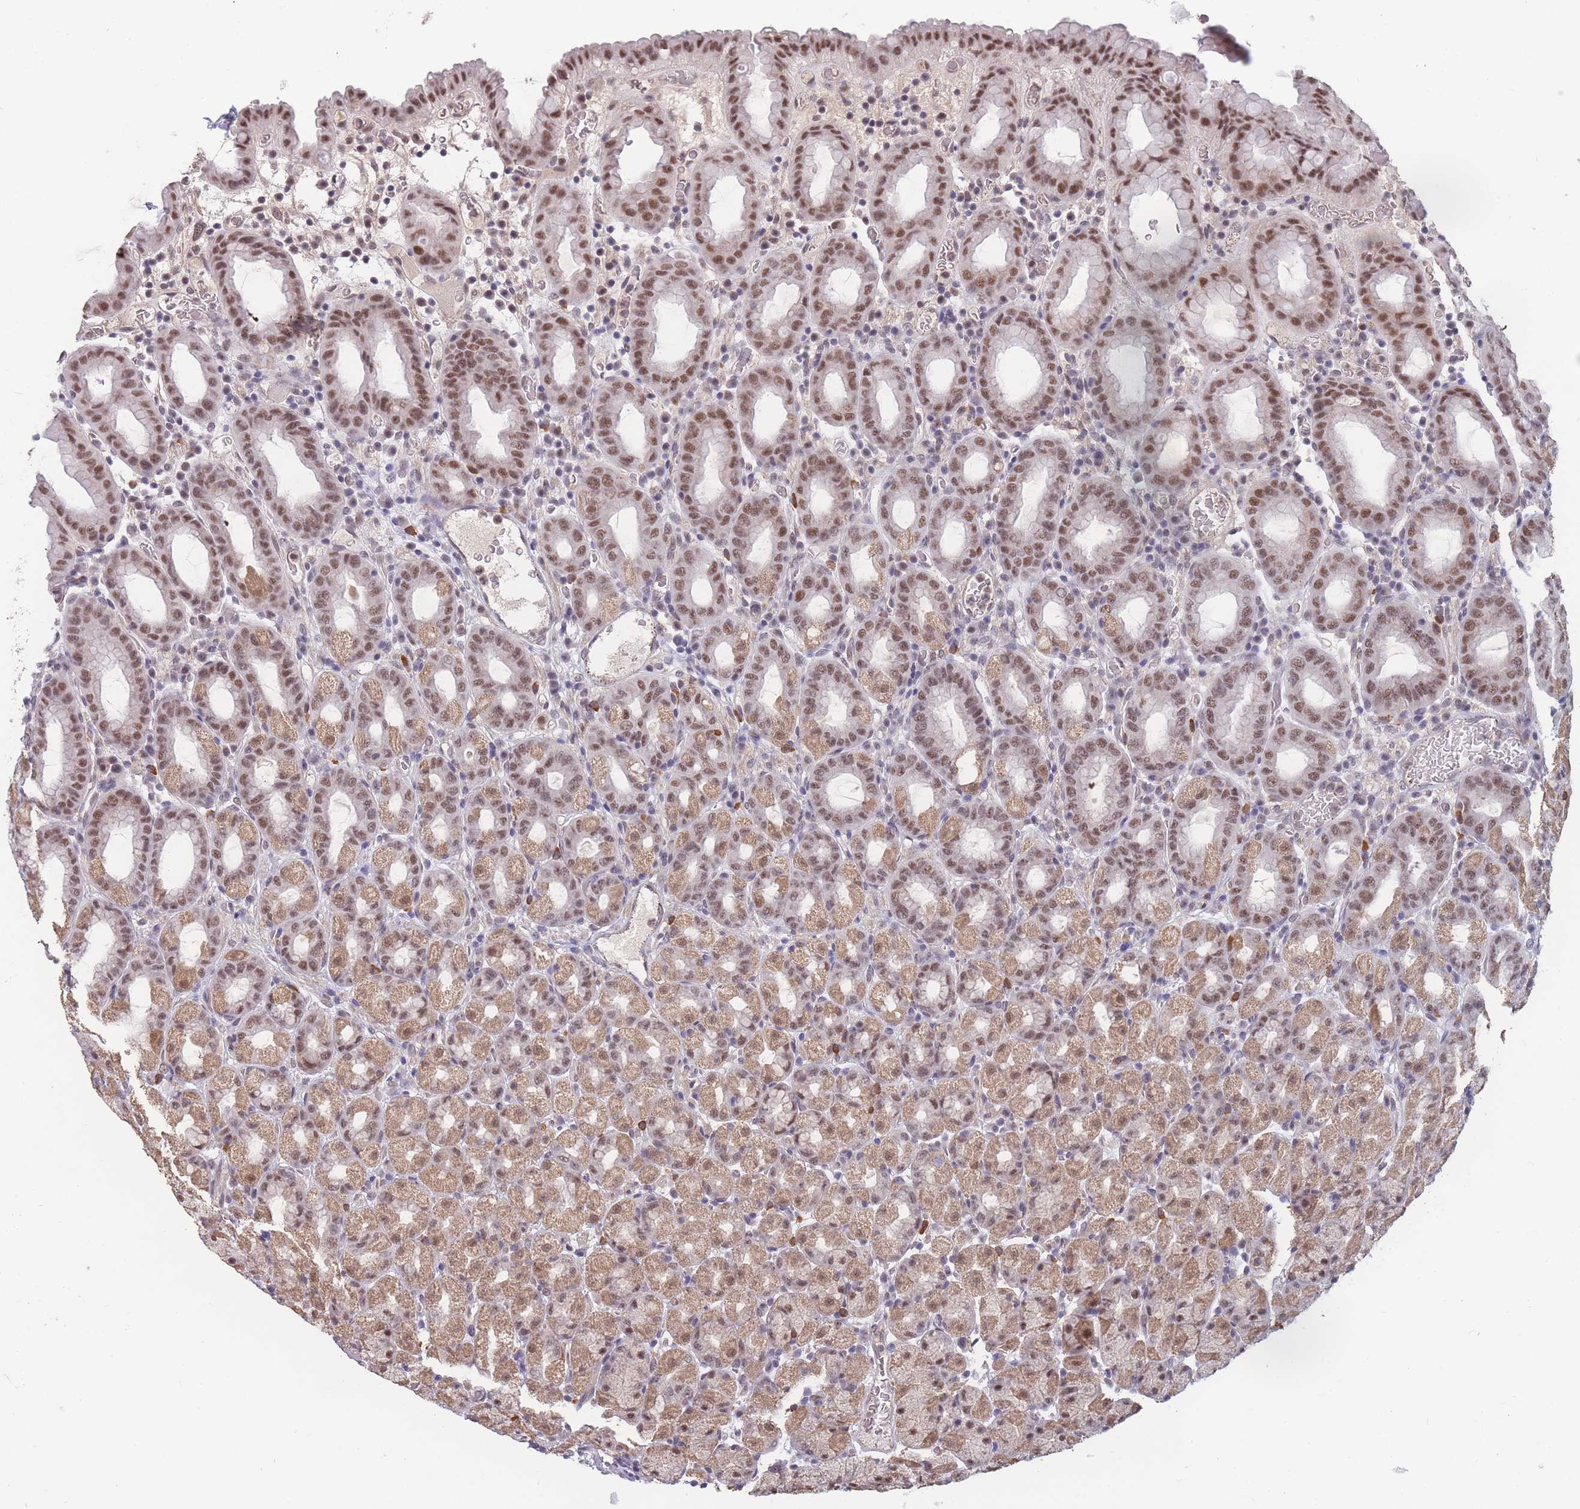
{"staining": {"intensity": "moderate", "quantity": ">75%", "location": "cytoplasmic/membranous,nuclear"}, "tissue": "stomach", "cell_type": "Glandular cells", "image_type": "normal", "snomed": [{"axis": "morphology", "description": "Normal tissue, NOS"}, {"axis": "topography", "description": "Stomach, upper"}, {"axis": "topography", "description": "Stomach, lower"}, {"axis": "topography", "description": "Small intestine"}], "caption": "A brown stain shows moderate cytoplasmic/membranous,nuclear positivity of a protein in glandular cells of benign stomach.", "gene": "SNRPA1", "patient": {"sex": "male", "age": 68}}